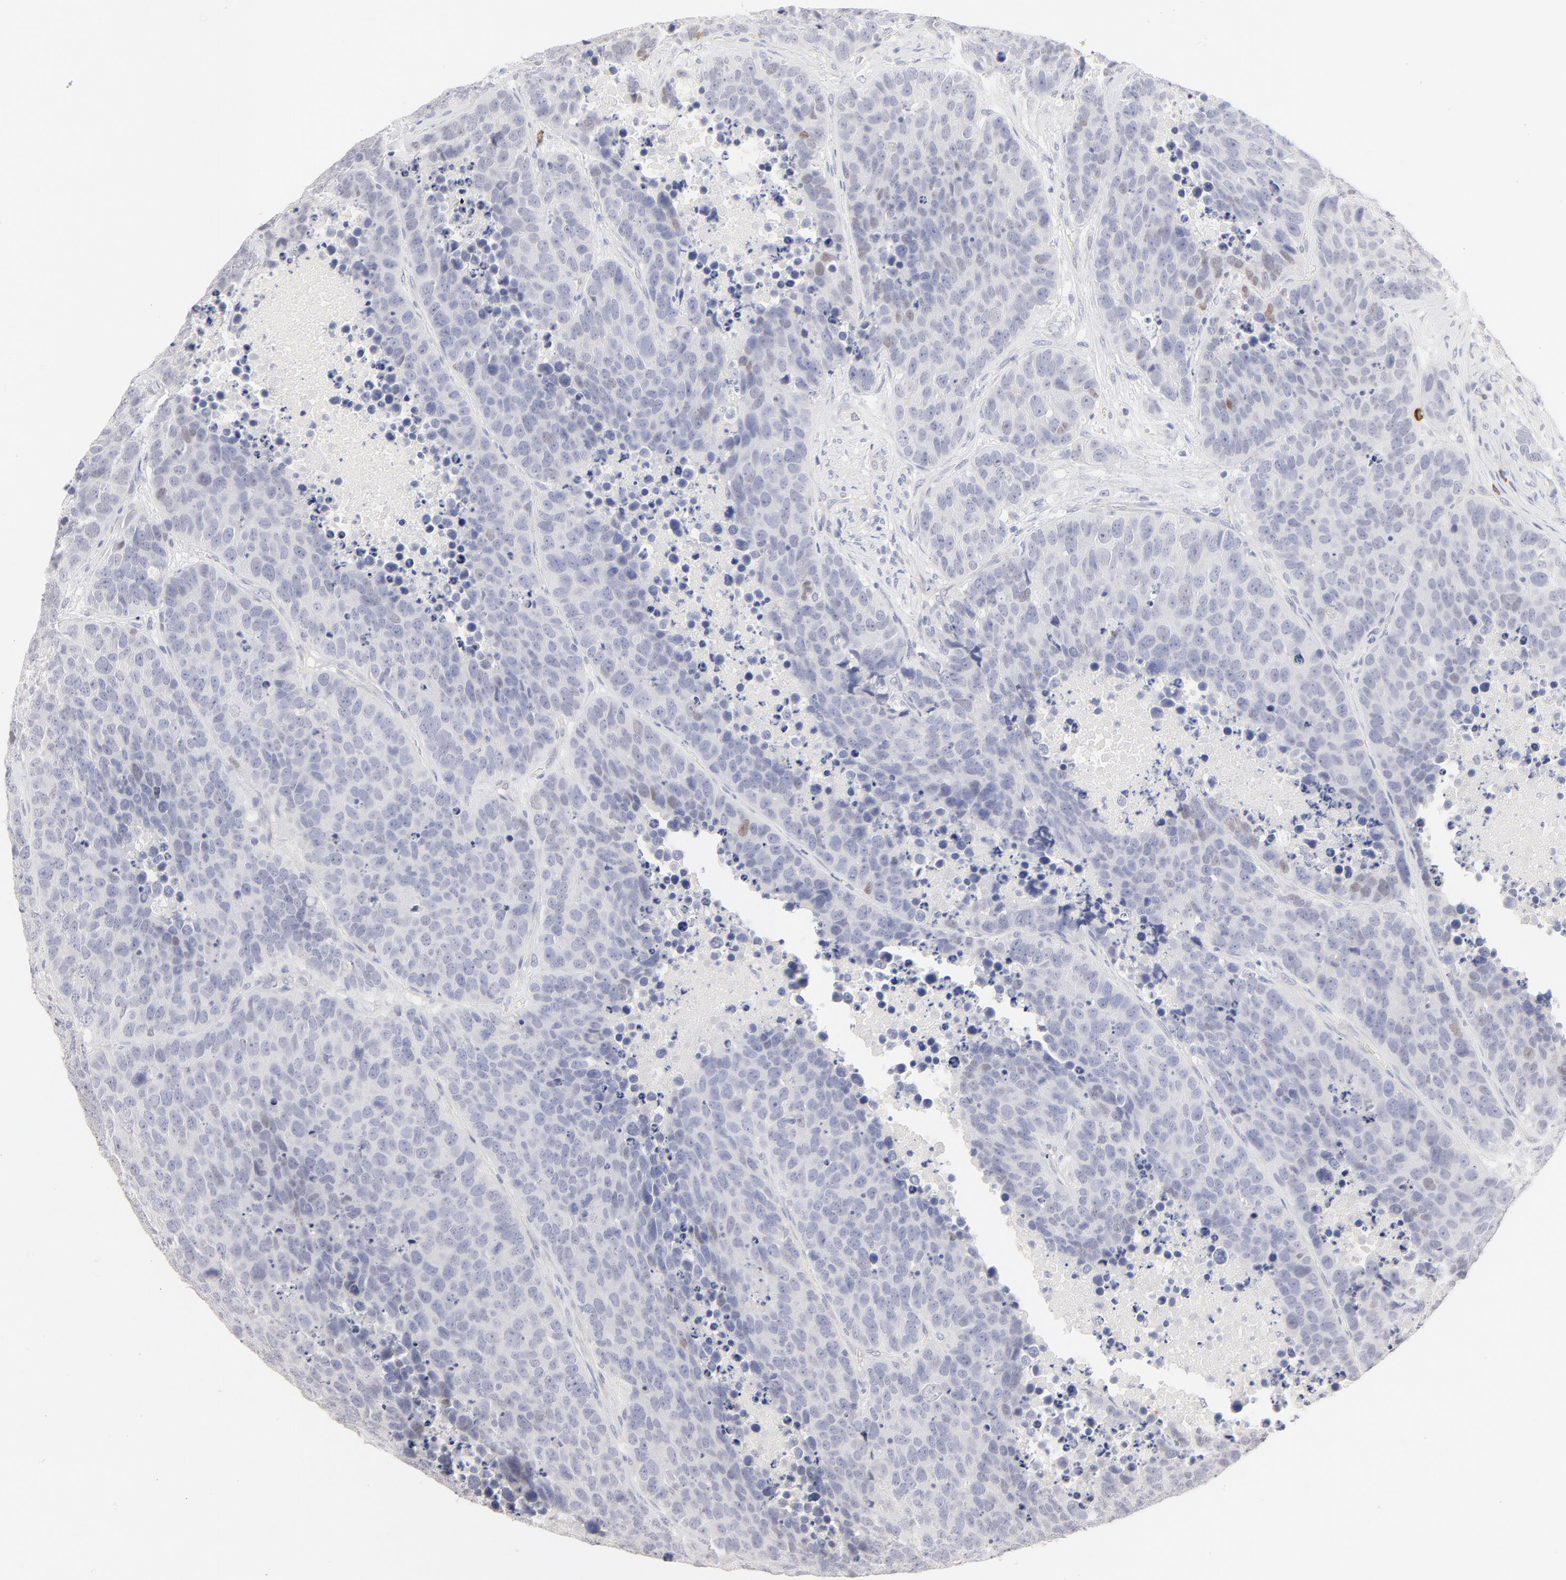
{"staining": {"intensity": "weak", "quantity": "<25%", "location": "nuclear"}, "tissue": "carcinoid", "cell_type": "Tumor cells", "image_type": "cancer", "snomed": [{"axis": "morphology", "description": "Carcinoid, malignant, NOS"}, {"axis": "topography", "description": "Lung"}], "caption": "Tumor cells show no significant staining in malignant carcinoid. (Brightfield microscopy of DAB immunohistochemistry at high magnification).", "gene": "ELF3", "patient": {"sex": "male", "age": 60}}